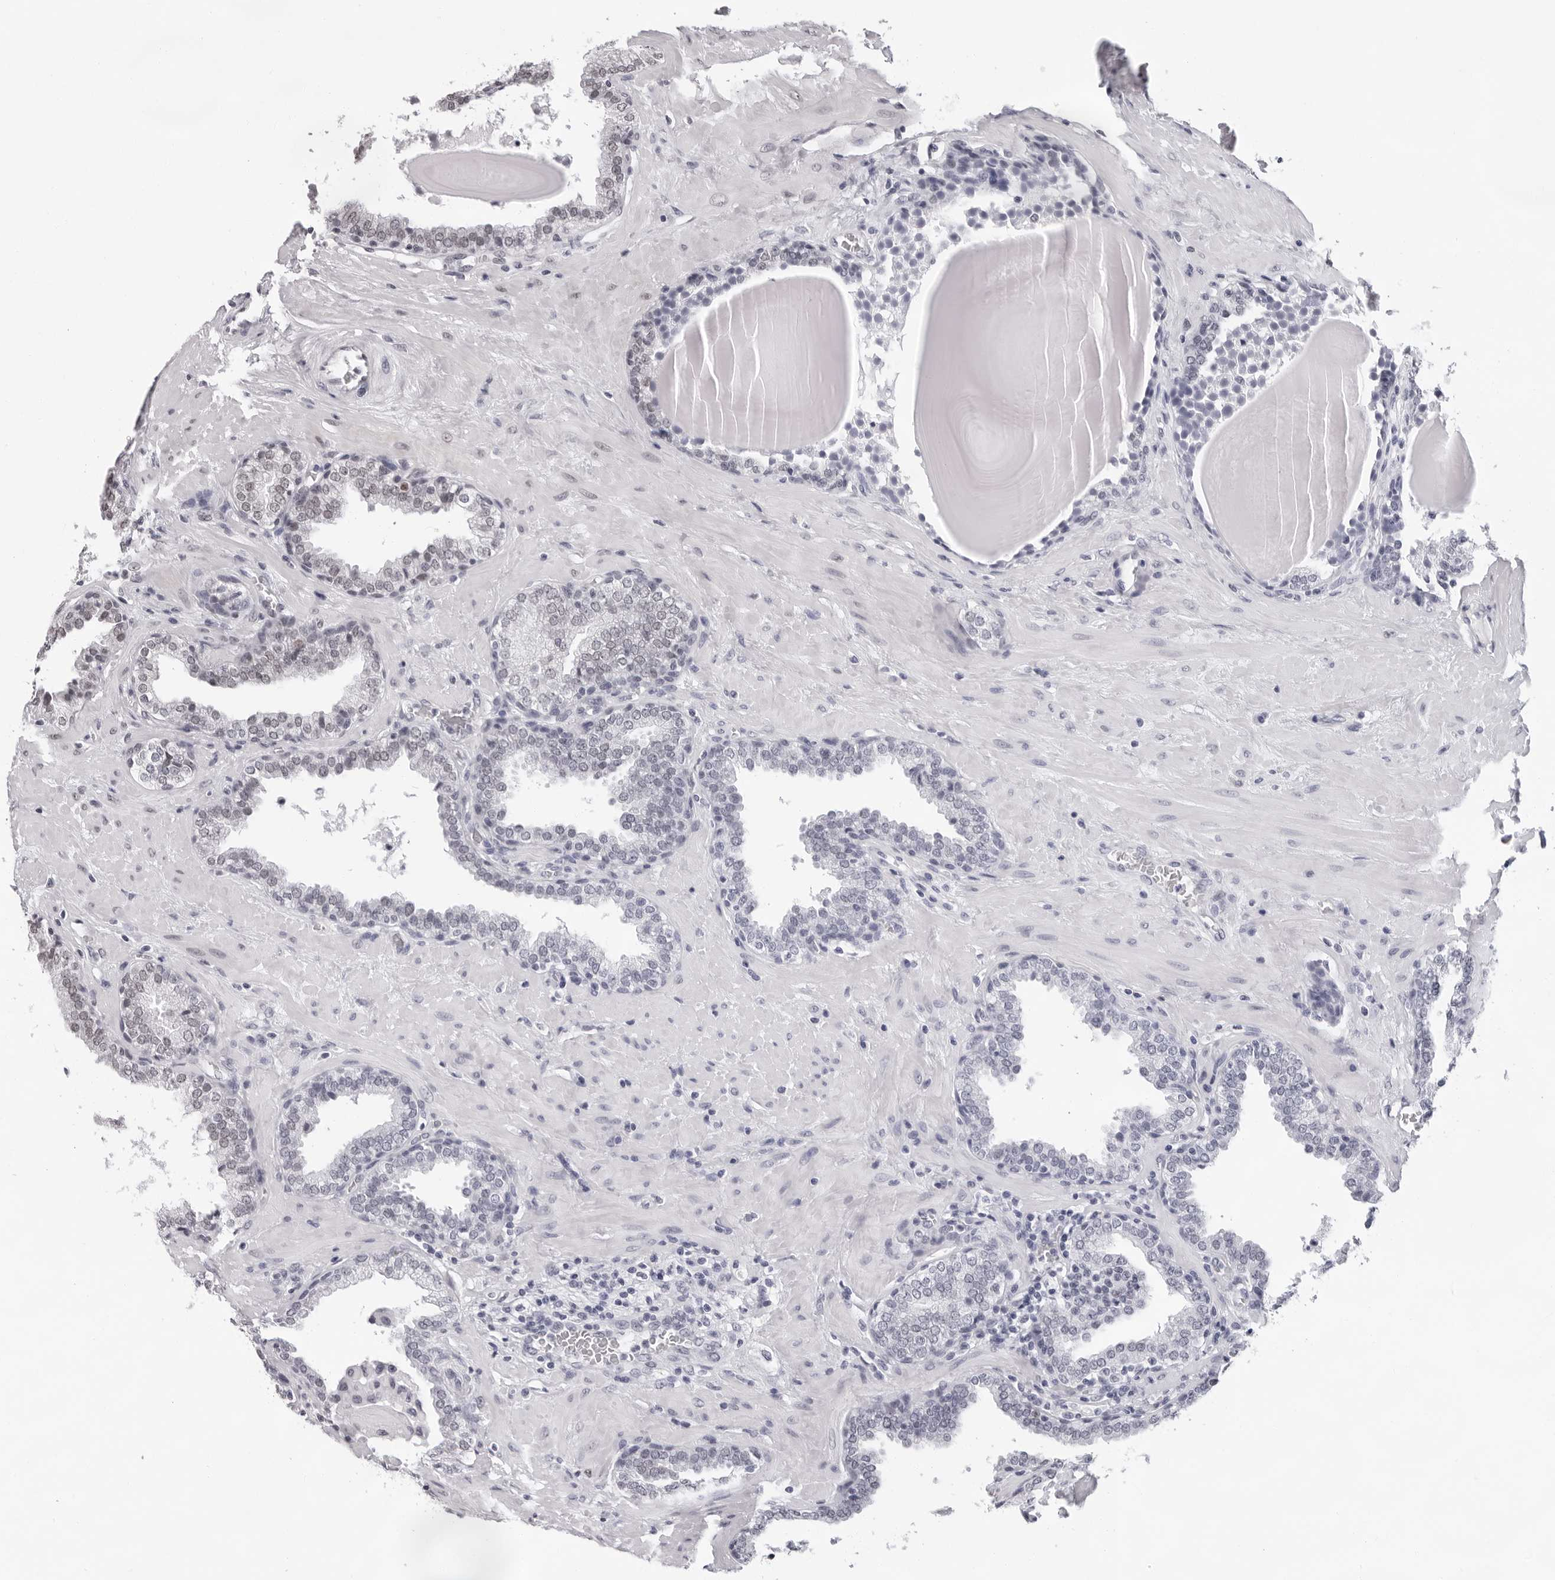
{"staining": {"intensity": "negative", "quantity": "none", "location": "none"}, "tissue": "prostate", "cell_type": "Glandular cells", "image_type": "normal", "snomed": [{"axis": "morphology", "description": "Normal tissue, NOS"}, {"axis": "topography", "description": "Prostate"}], "caption": "High power microscopy histopathology image of an immunohistochemistry micrograph of benign prostate, revealing no significant expression in glandular cells.", "gene": "USP1", "patient": {"sex": "male", "age": 51}}